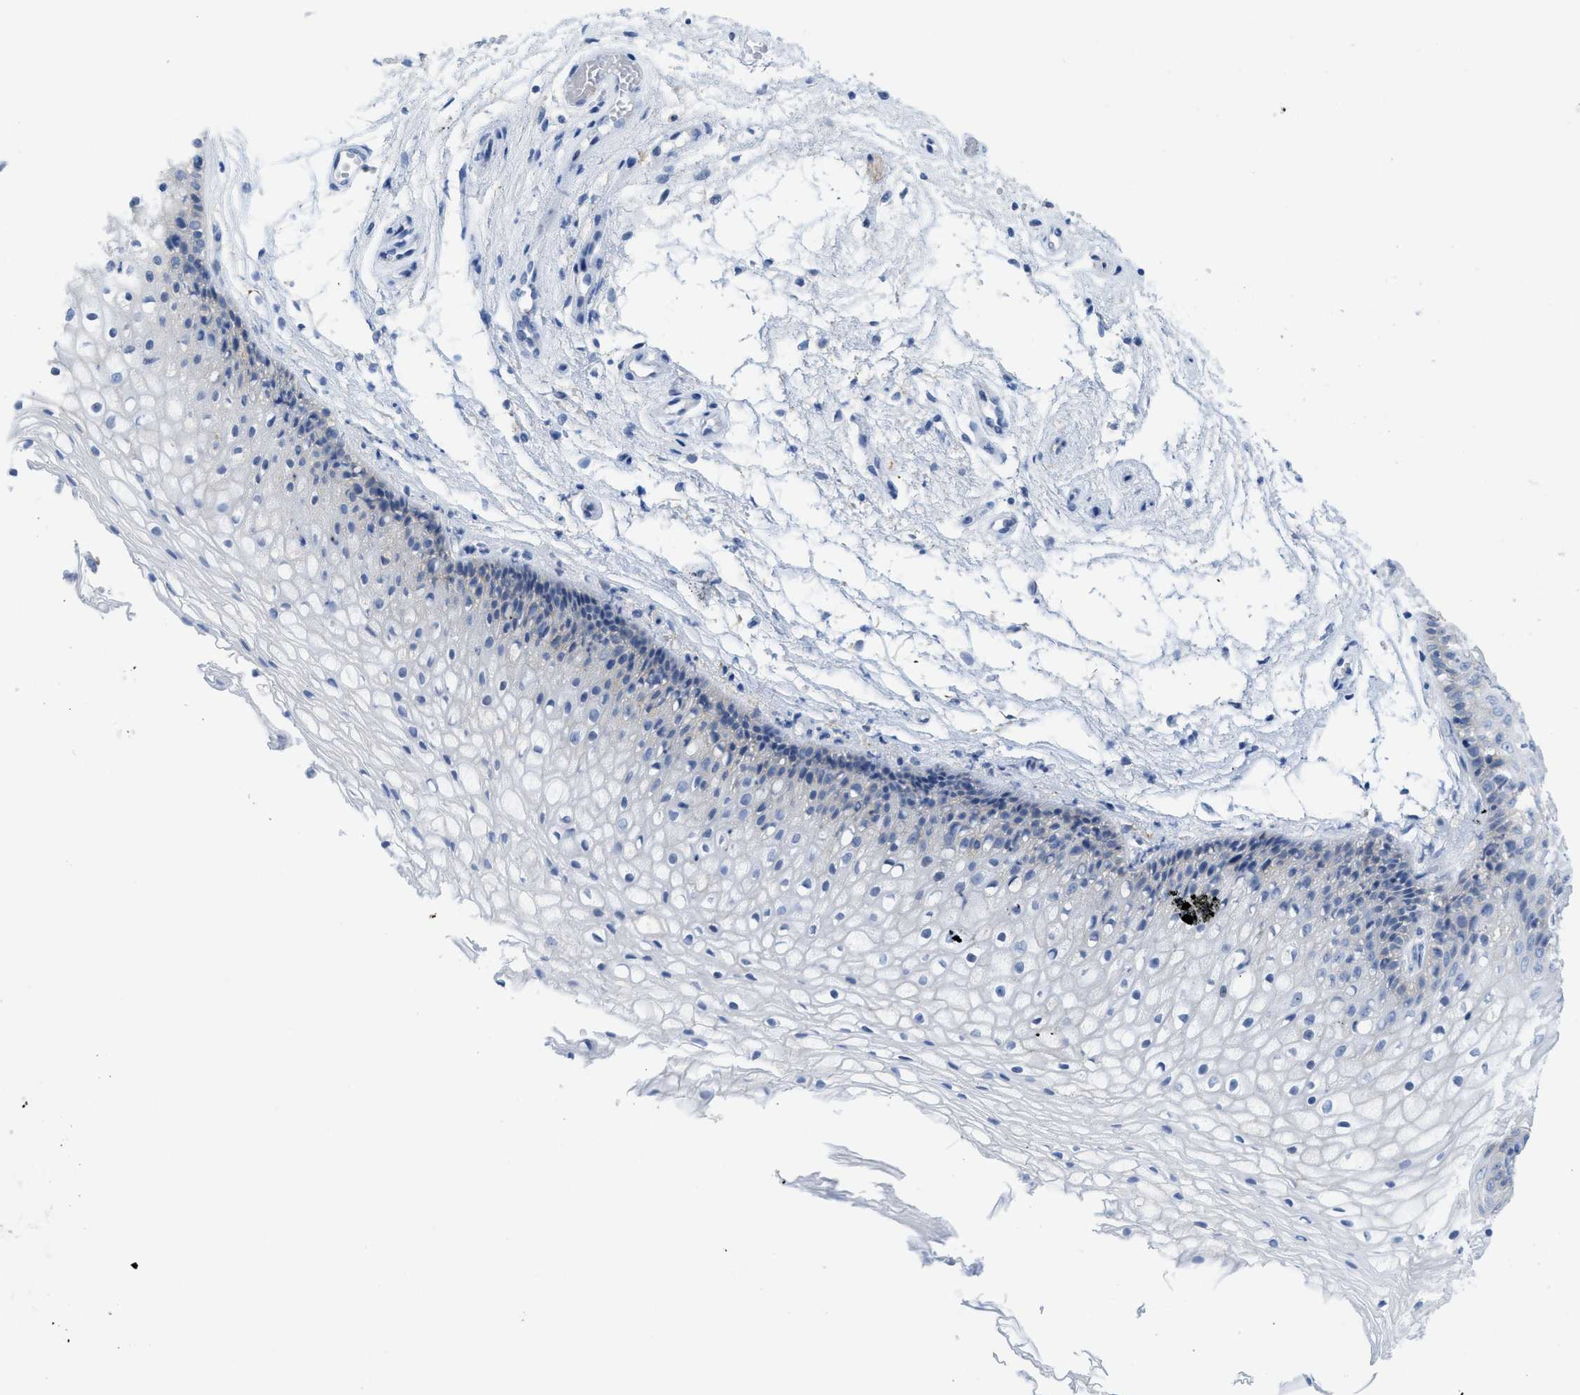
{"staining": {"intensity": "negative", "quantity": "none", "location": "none"}, "tissue": "vagina", "cell_type": "Squamous epithelial cells", "image_type": "normal", "snomed": [{"axis": "morphology", "description": "Normal tissue, NOS"}, {"axis": "topography", "description": "Vagina"}], "caption": "The photomicrograph demonstrates no staining of squamous epithelial cells in normal vagina. (Stains: DAB (3,3'-diaminobenzidine) IHC with hematoxylin counter stain, Microscopy: brightfield microscopy at high magnification).", "gene": "CNNM4", "patient": {"sex": "female", "age": 34}}